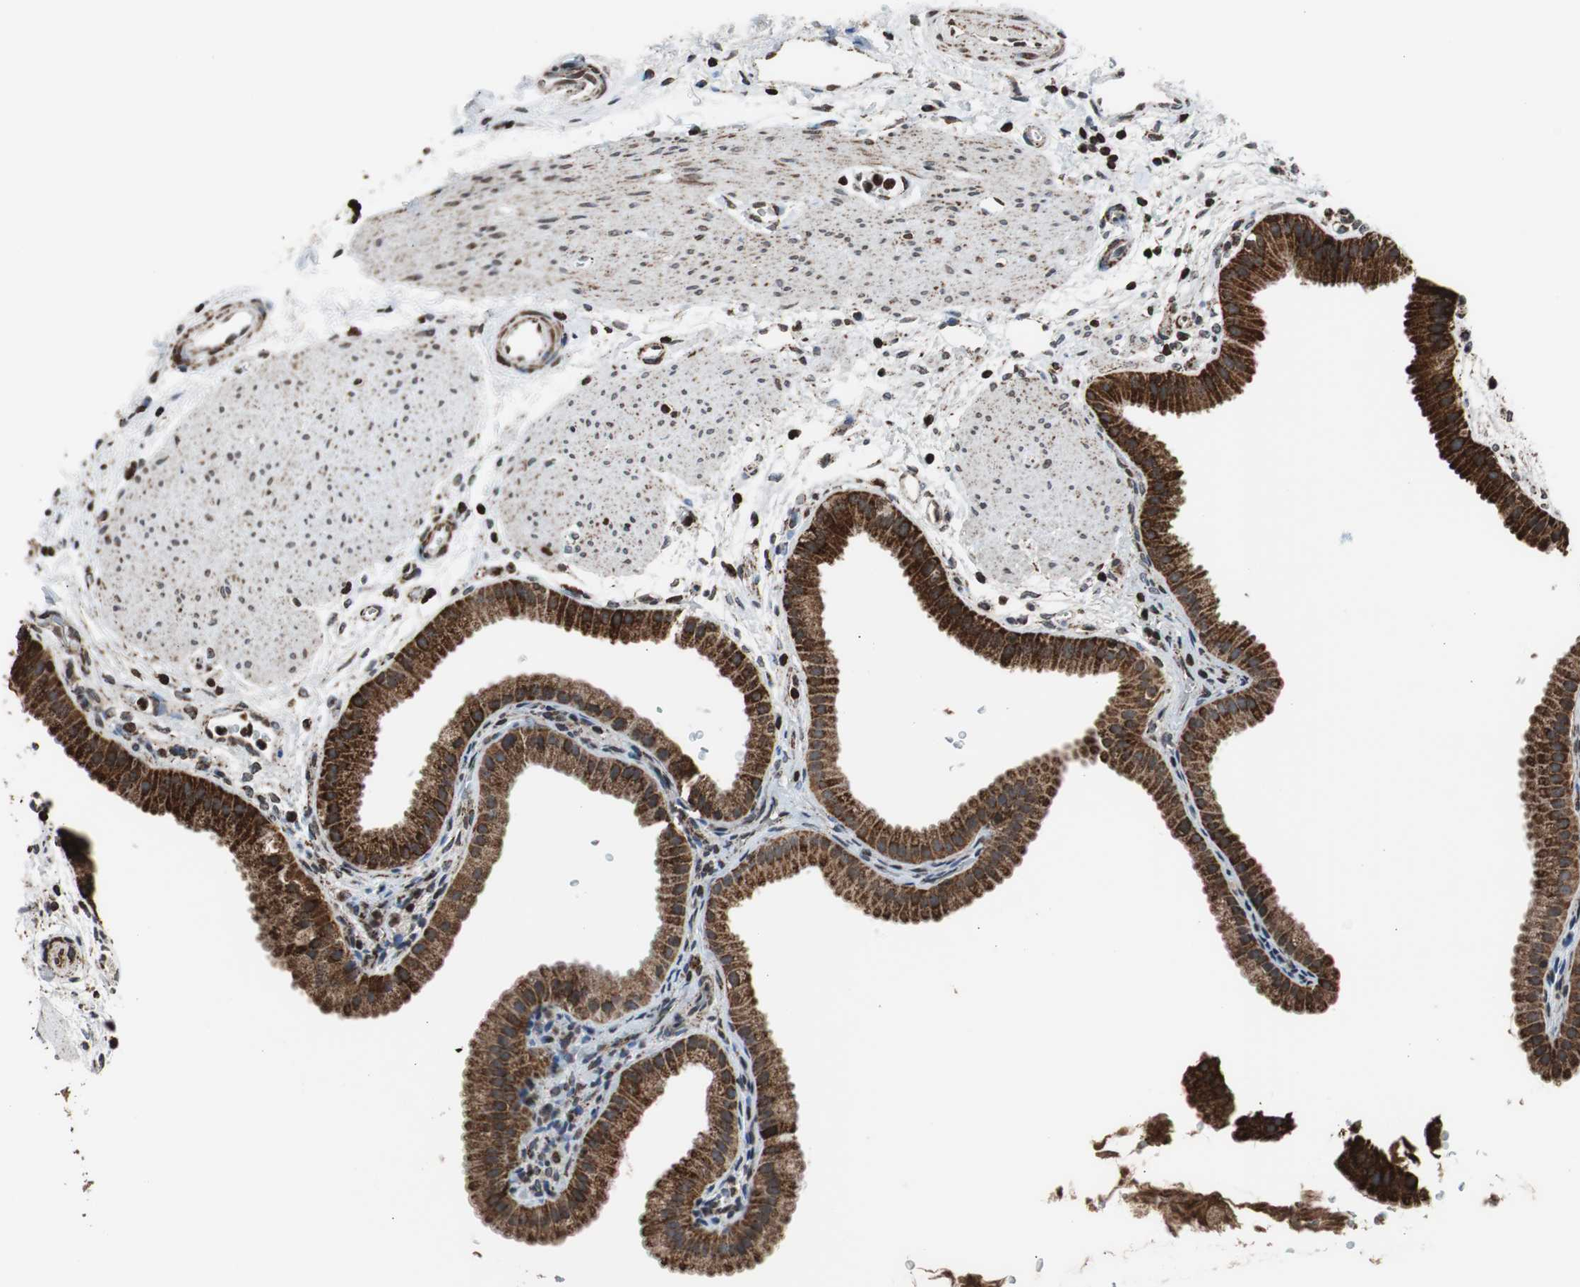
{"staining": {"intensity": "strong", "quantity": ">75%", "location": "cytoplasmic/membranous"}, "tissue": "gallbladder", "cell_type": "Glandular cells", "image_type": "normal", "snomed": [{"axis": "morphology", "description": "Normal tissue, NOS"}, {"axis": "topography", "description": "Gallbladder"}], "caption": "A histopathology image showing strong cytoplasmic/membranous positivity in approximately >75% of glandular cells in normal gallbladder, as visualized by brown immunohistochemical staining.", "gene": "HSPA9", "patient": {"sex": "female", "age": 64}}